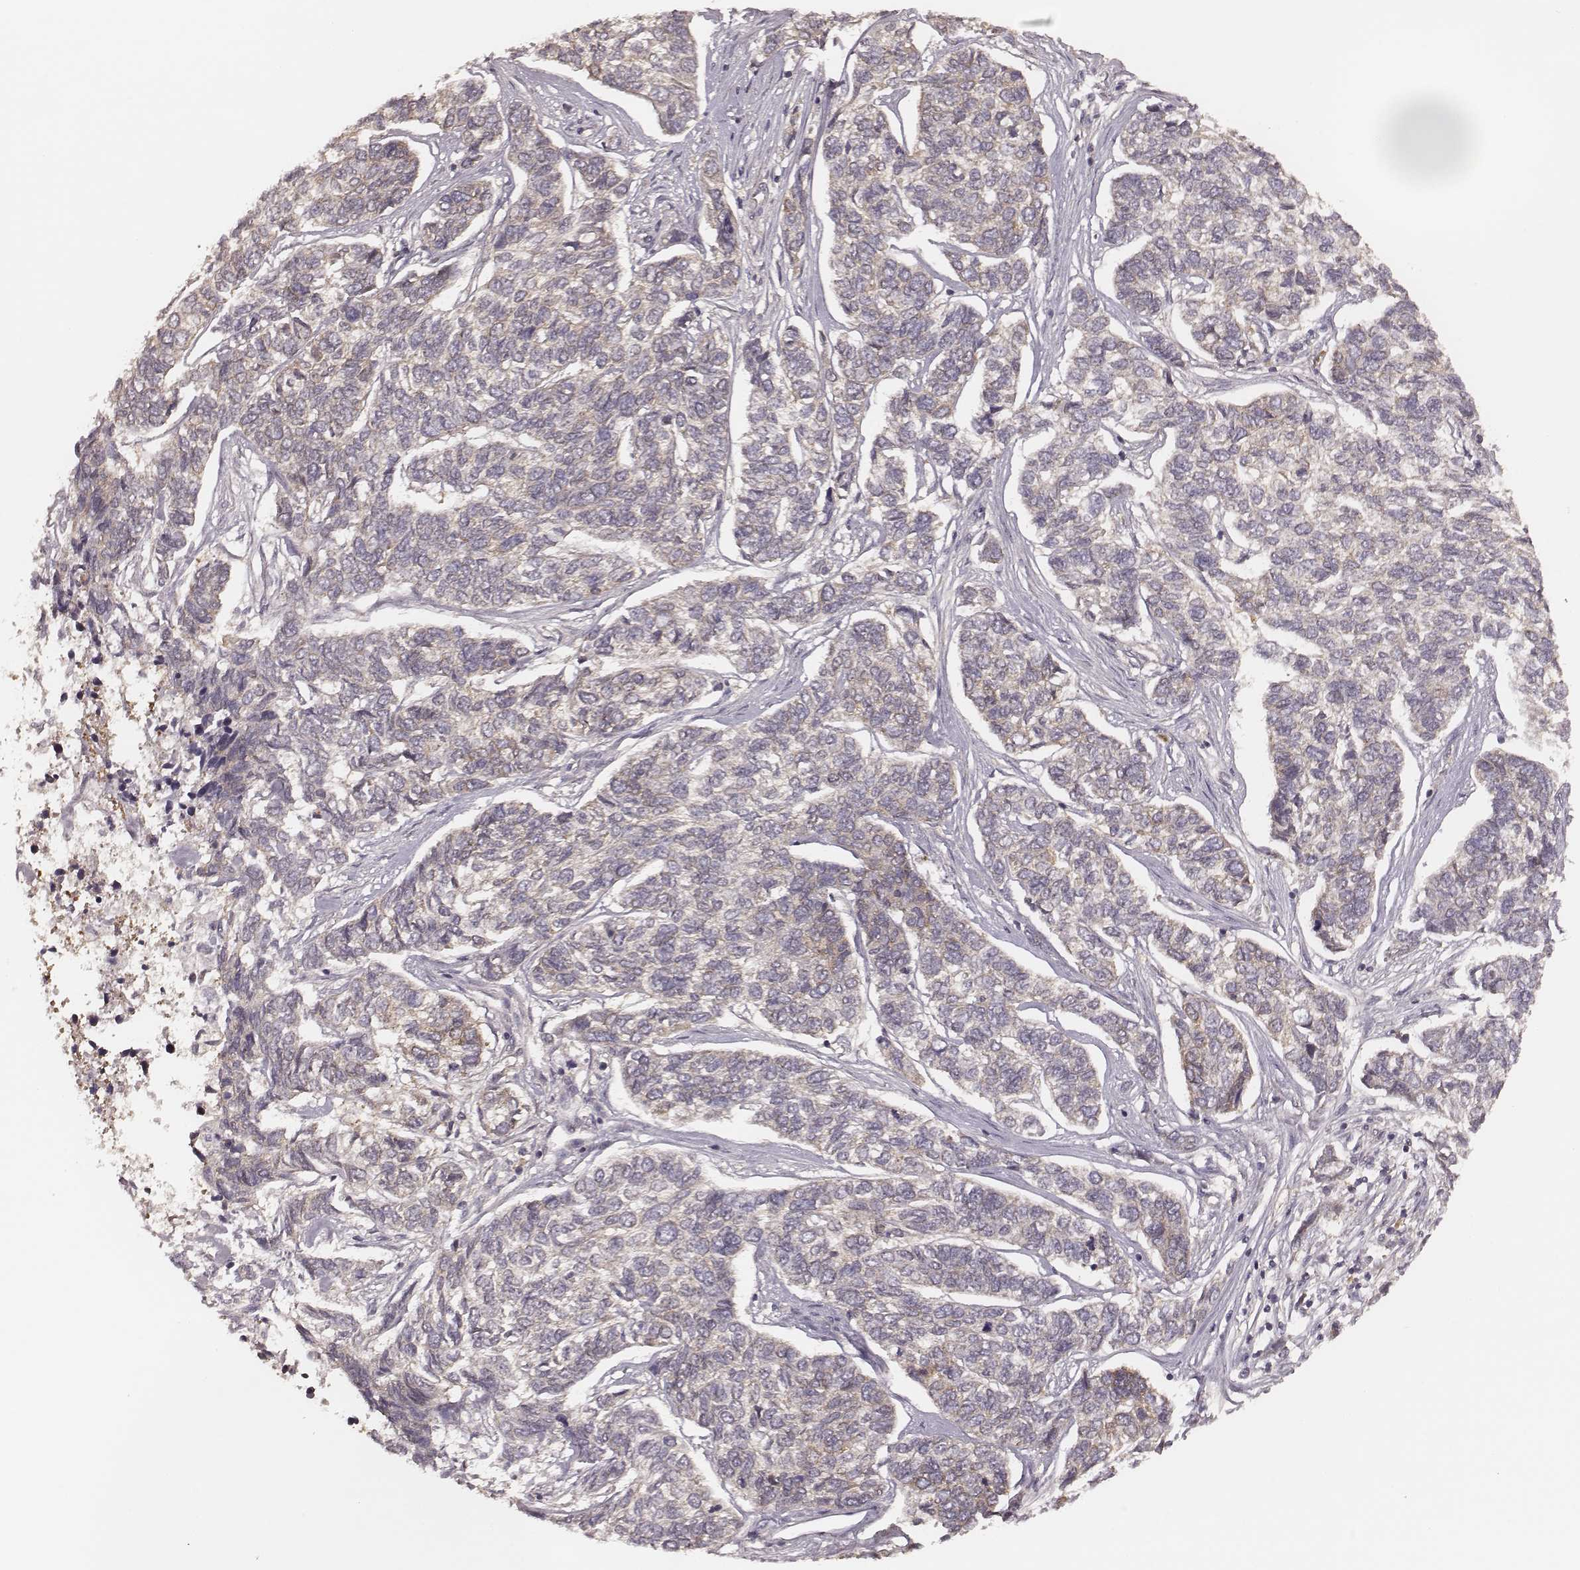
{"staining": {"intensity": "negative", "quantity": "none", "location": "none"}, "tissue": "skin cancer", "cell_type": "Tumor cells", "image_type": "cancer", "snomed": [{"axis": "morphology", "description": "Basal cell carcinoma"}, {"axis": "topography", "description": "Skin"}], "caption": "A photomicrograph of human skin basal cell carcinoma is negative for staining in tumor cells.", "gene": "CARS1", "patient": {"sex": "female", "age": 65}}